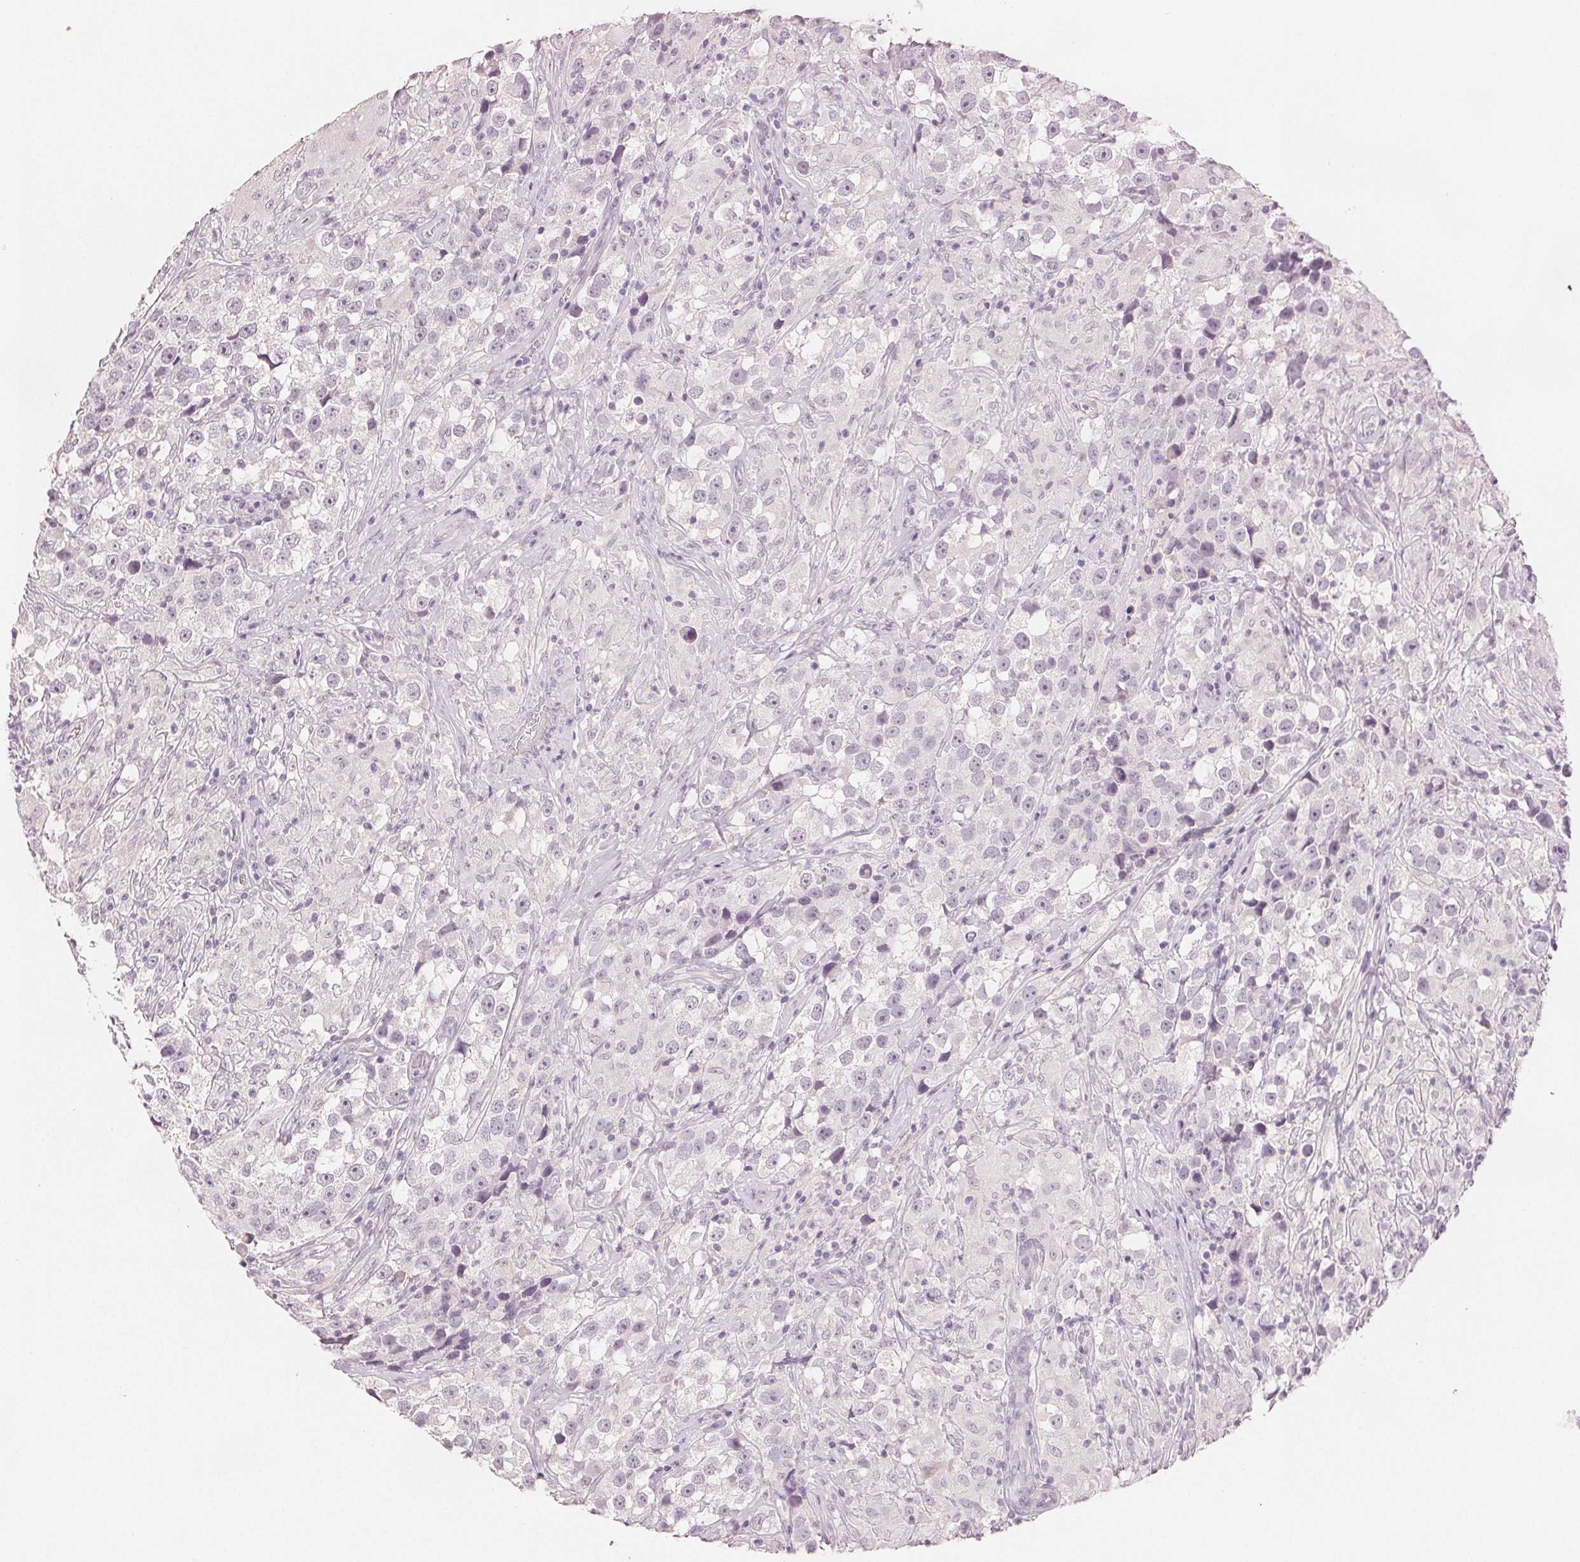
{"staining": {"intensity": "negative", "quantity": "none", "location": "none"}, "tissue": "testis cancer", "cell_type": "Tumor cells", "image_type": "cancer", "snomed": [{"axis": "morphology", "description": "Seminoma, NOS"}, {"axis": "topography", "description": "Testis"}], "caption": "High magnification brightfield microscopy of testis seminoma stained with DAB (3,3'-diaminobenzidine) (brown) and counterstained with hematoxylin (blue): tumor cells show no significant expression.", "gene": "SCGN", "patient": {"sex": "male", "age": 46}}